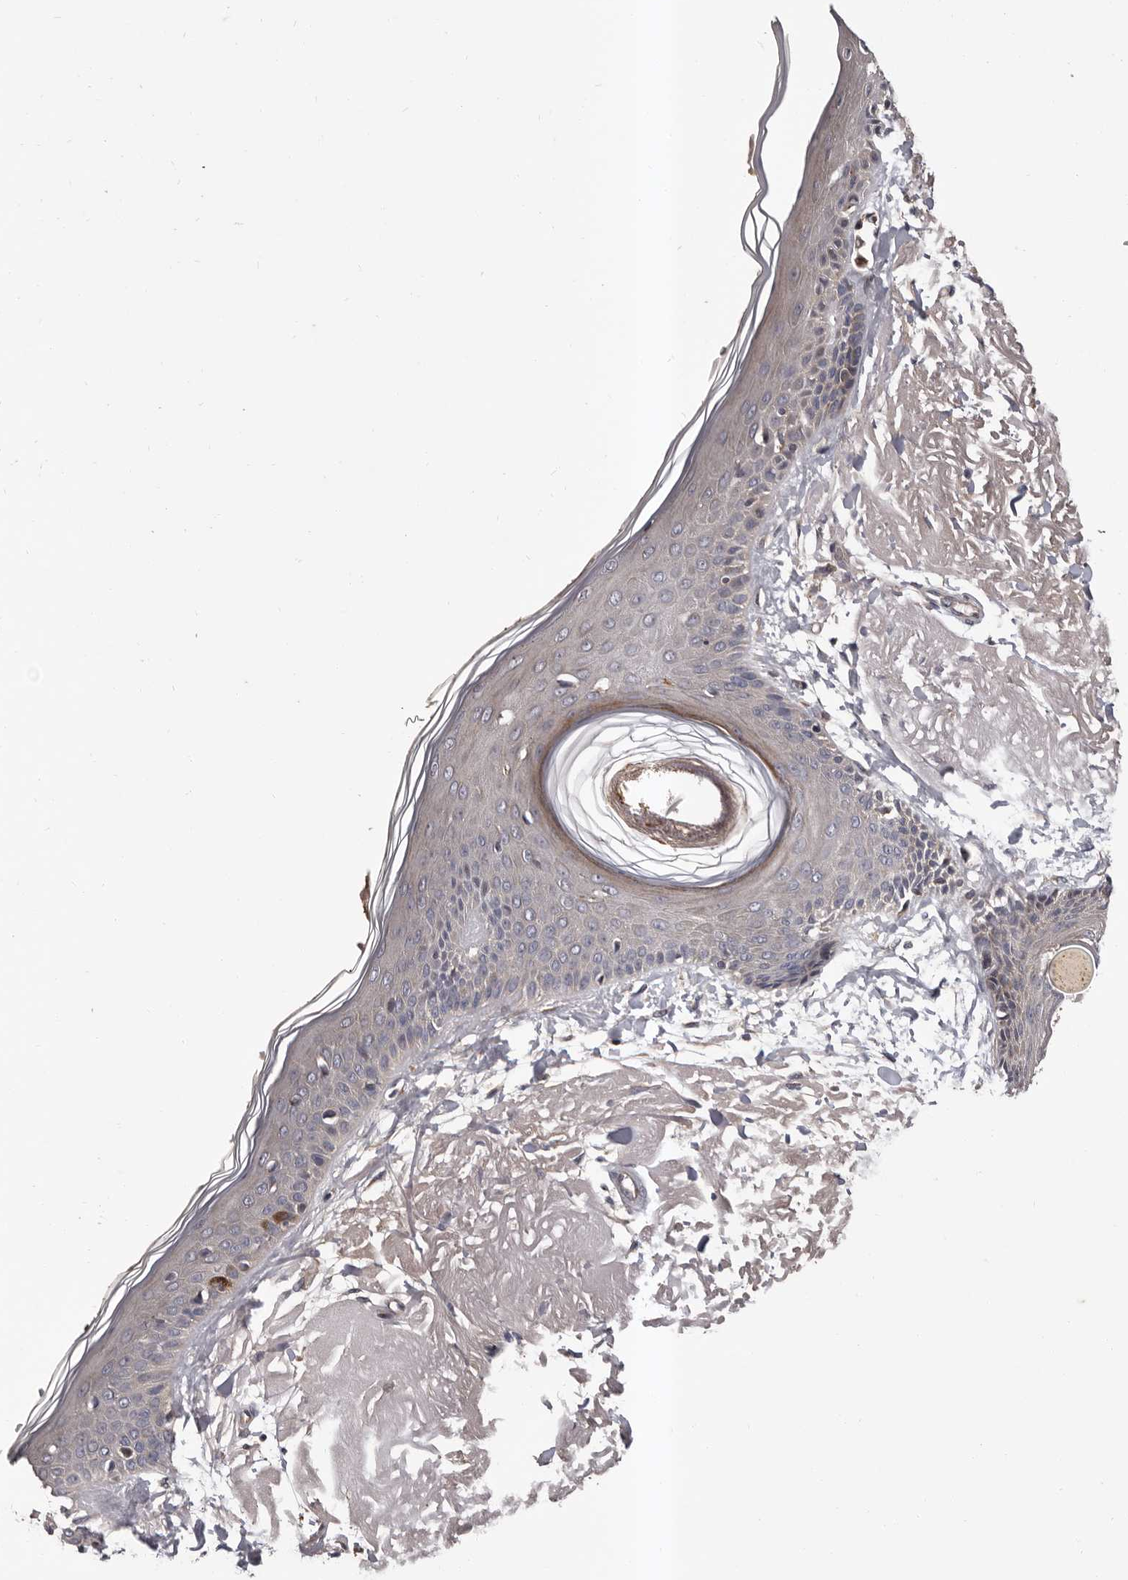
{"staining": {"intensity": "negative", "quantity": "none", "location": "none"}, "tissue": "skin", "cell_type": "Fibroblasts", "image_type": "normal", "snomed": [{"axis": "morphology", "description": "Normal tissue, NOS"}, {"axis": "topography", "description": "Skin"}, {"axis": "topography", "description": "Skeletal muscle"}], "caption": "Immunohistochemistry photomicrograph of normal skin: skin stained with DAB (3,3'-diaminobenzidine) reveals no significant protein expression in fibroblasts.", "gene": "PRKD1", "patient": {"sex": "male", "age": 83}}